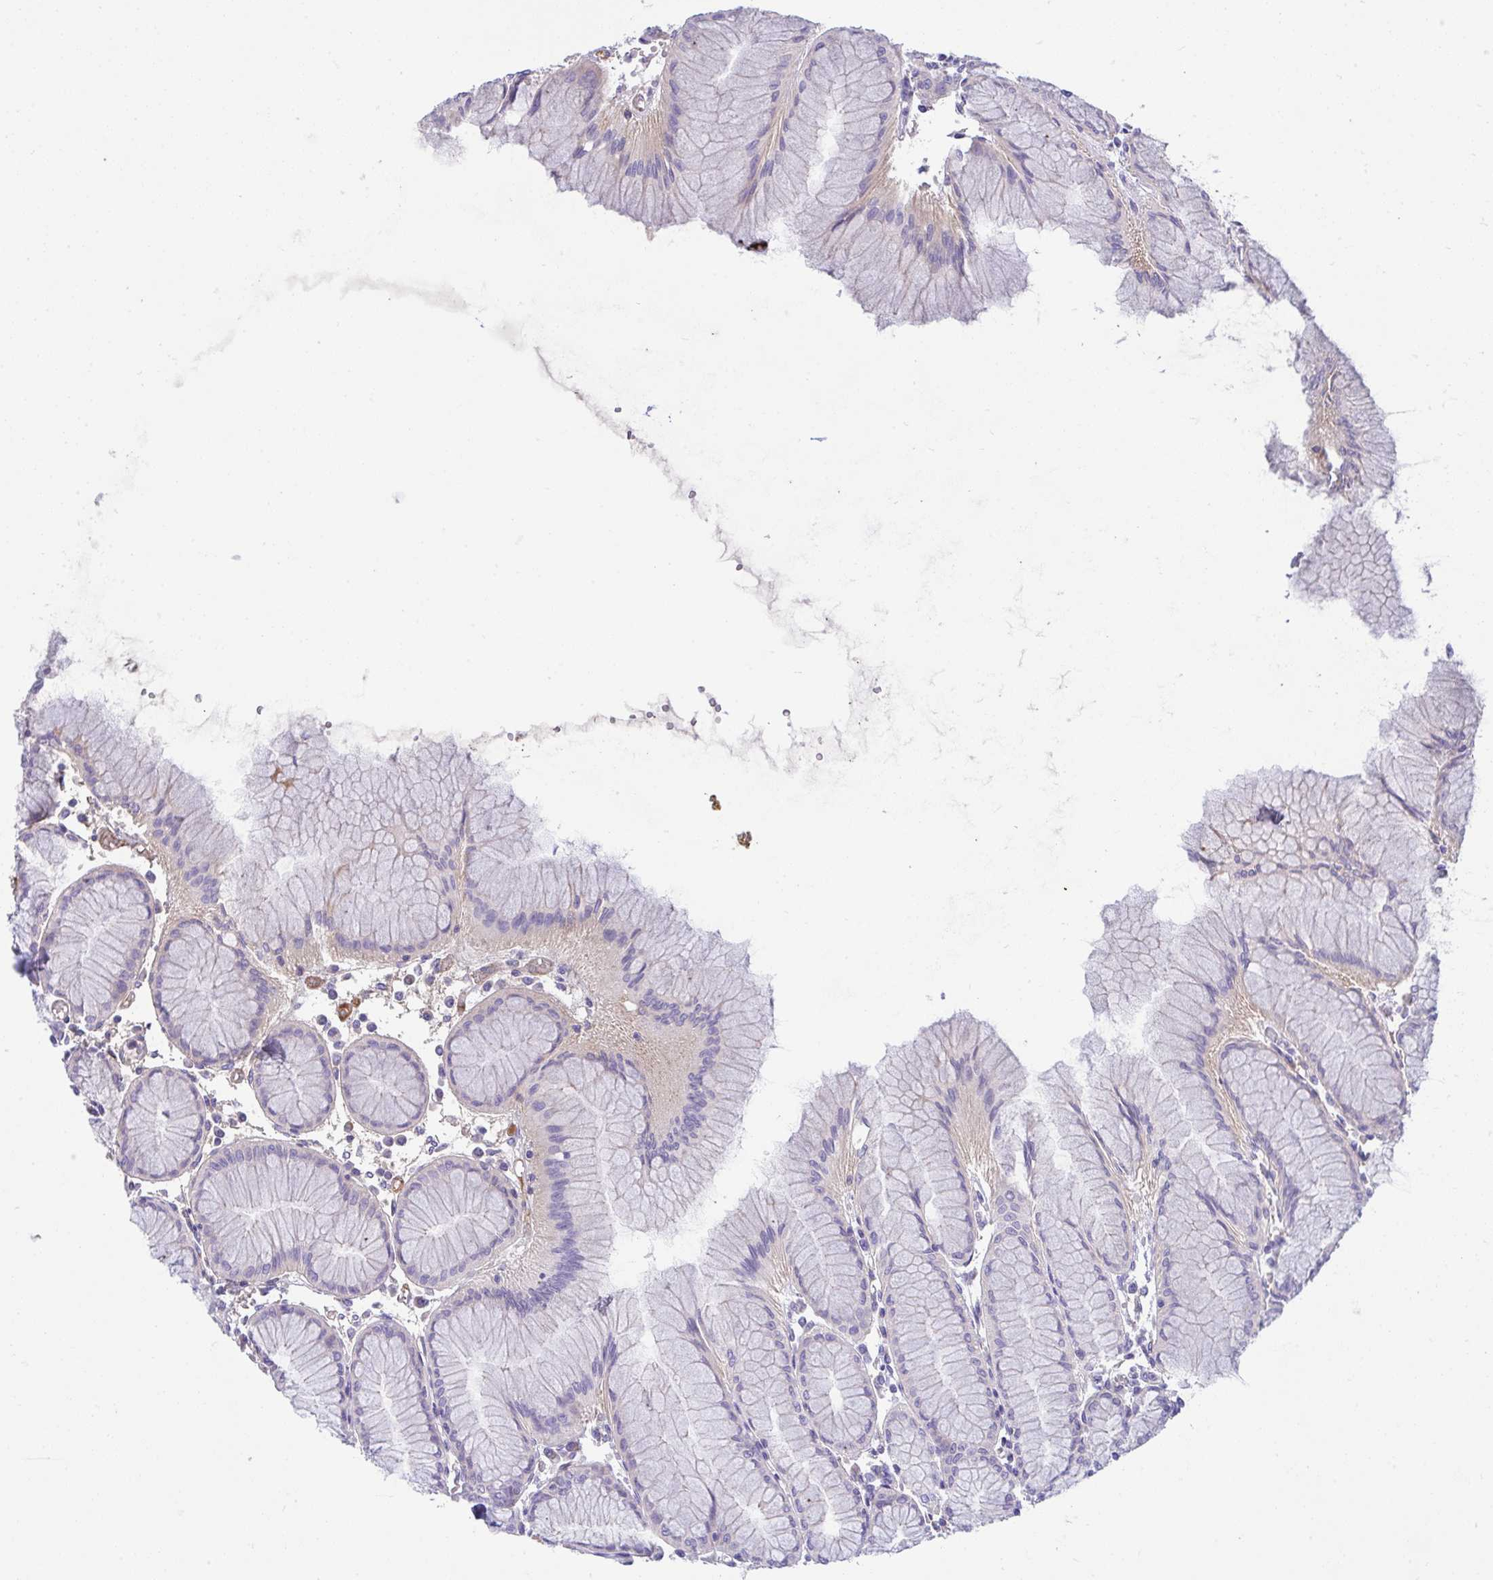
{"staining": {"intensity": "moderate", "quantity": "25%-75%", "location": "cytoplasmic/membranous"}, "tissue": "stomach", "cell_type": "Glandular cells", "image_type": "normal", "snomed": [{"axis": "morphology", "description": "Normal tissue, NOS"}, {"axis": "topography", "description": "Stomach"}], "caption": "Immunohistochemistry of normal human stomach shows medium levels of moderate cytoplasmic/membranous expression in about 25%-75% of glandular cells.", "gene": "PLA2G12B", "patient": {"sex": "female", "age": 57}}